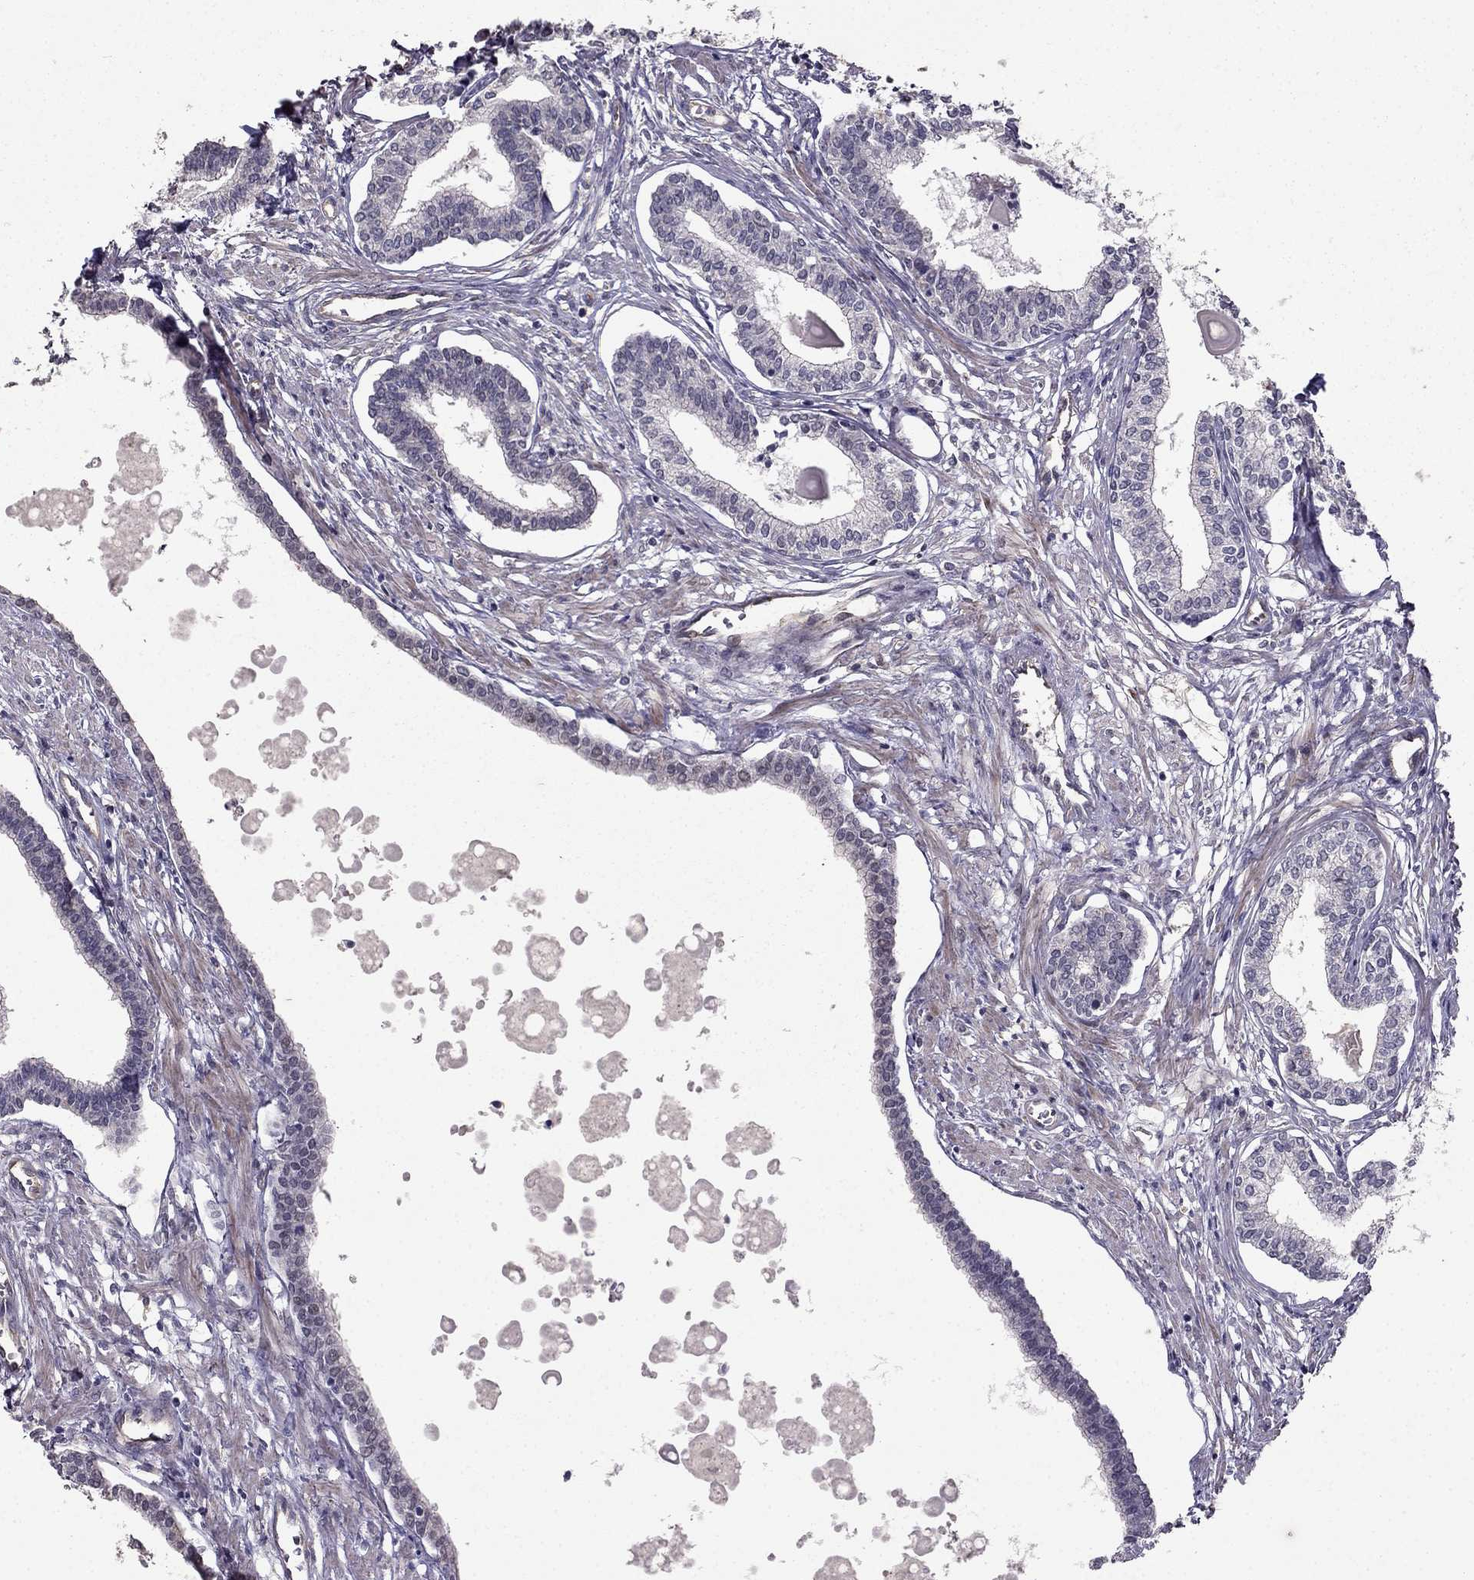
{"staining": {"intensity": "negative", "quantity": "none", "location": "none"}, "tissue": "prostate", "cell_type": "Glandular cells", "image_type": "normal", "snomed": [{"axis": "morphology", "description": "Normal tissue, NOS"}, {"axis": "topography", "description": "Prostate"}], "caption": "This is an IHC image of normal human prostate. There is no expression in glandular cells.", "gene": "RASIP1", "patient": {"sex": "male", "age": 60}}